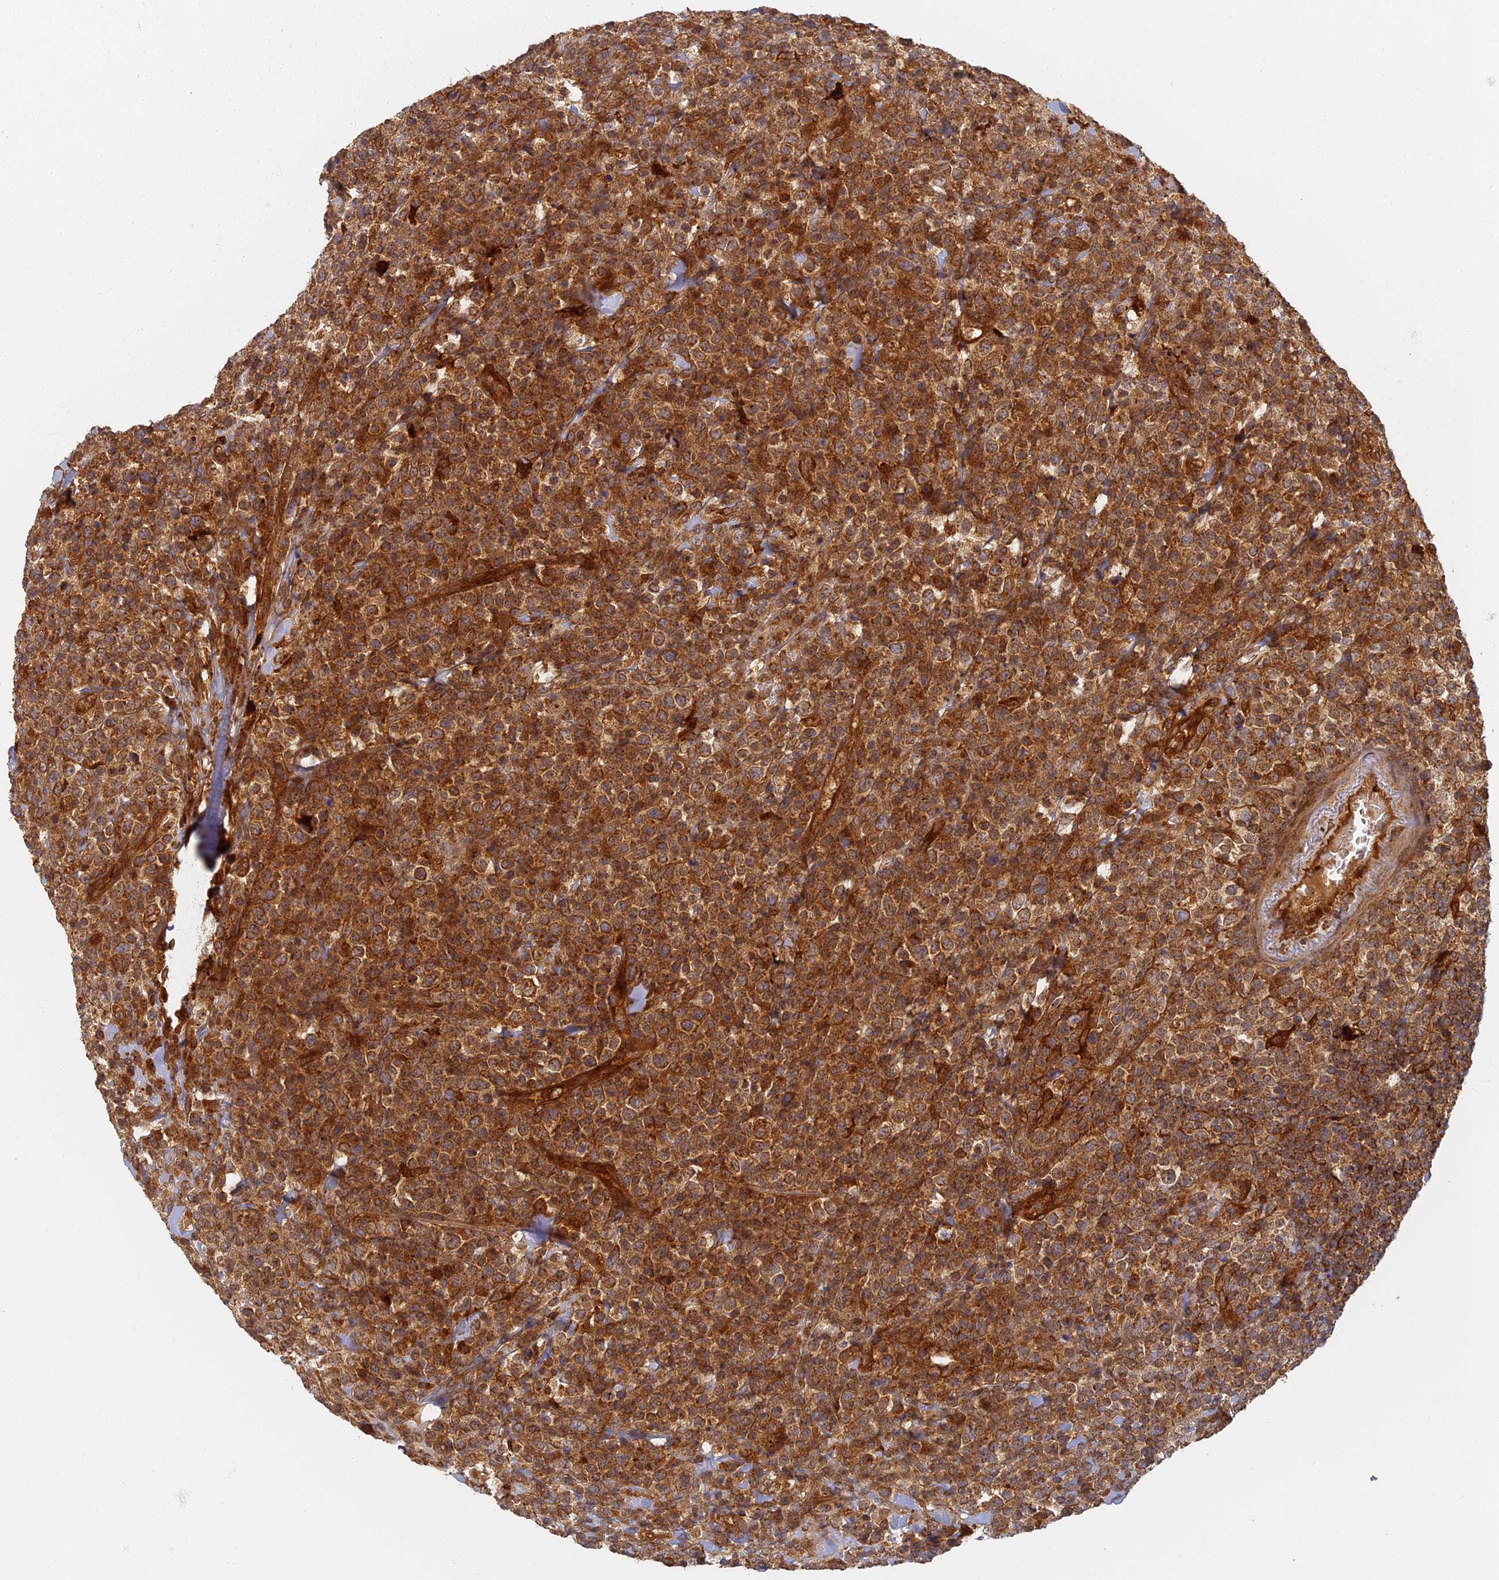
{"staining": {"intensity": "strong", "quantity": ">75%", "location": "cytoplasmic/membranous"}, "tissue": "lymphoma", "cell_type": "Tumor cells", "image_type": "cancer", "snomed": [{"axis": "morphology", "description": "Malignant lymphoma, non-Hodgkin's type, High grade"}, {"axis": "topography", "description": "Colon"}], "caption": "Malignant lymphoma, non-Hodgkin's type (high-grade) stained for a protein displays strong cytoplasmic/membranous positivity in tumor cells.", "gene": "INO80D", "patient": {"sex": "female", "age": 53}}